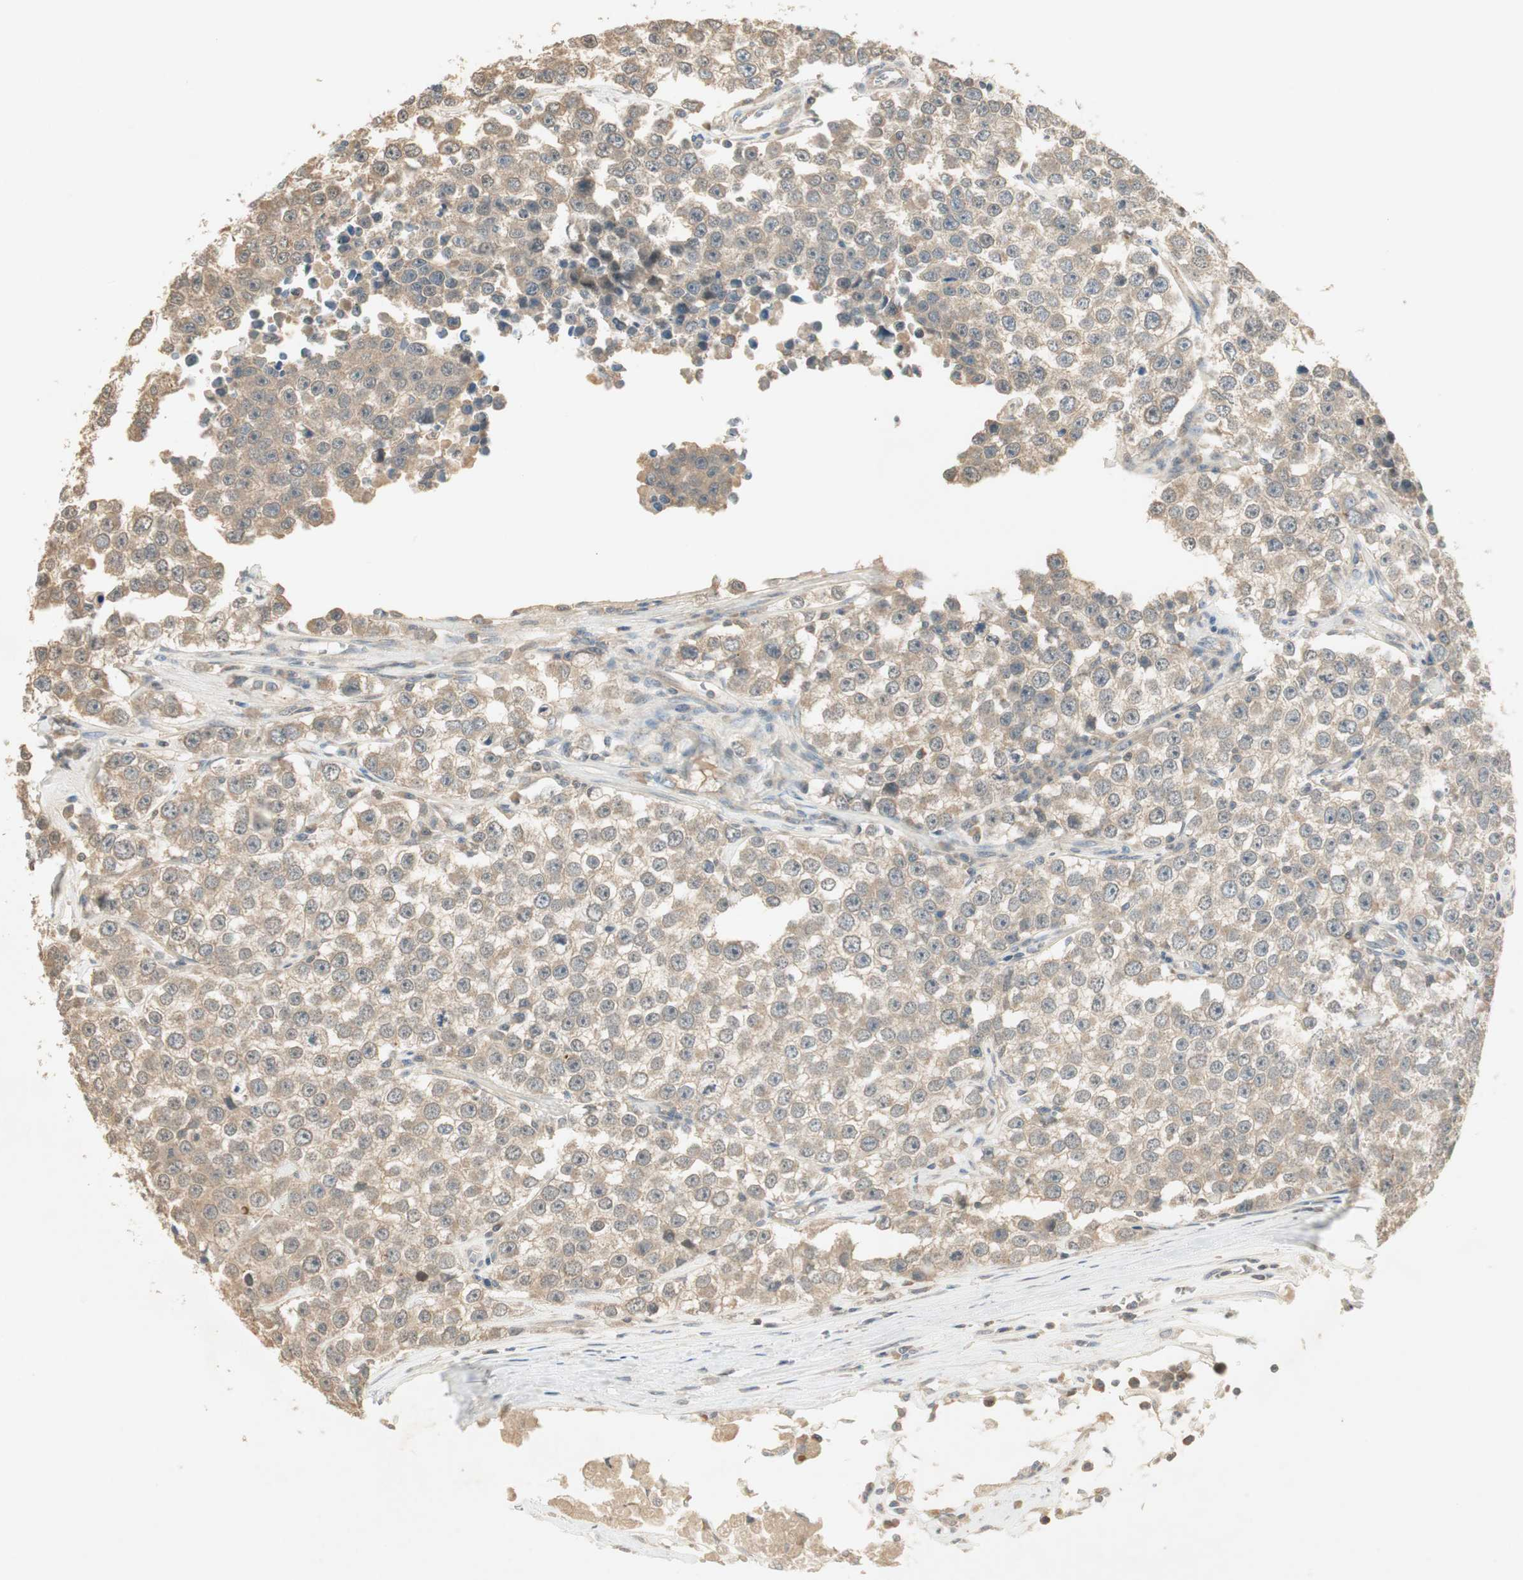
{"staining": {"intensity": "moderate", "quantity": ">75%", "location": "cytoplasmic/membranous"}, "tissue": "testis cancer", "cell_type": "Tumor cells", "image_type": "cancer", "snomed": [{"axis": "morphology", "description": "Seminoma, NOS"}, {"axis": "morphology", "description": "Carcinoma, Embryonal, NOS"}, {"axis": "topography", "description": "Testis"}], "caption": "Moderate cytoplasmic/membranous expression for a protein is identified in about >75% of tumor cells of testis cancer using immunohistochemistry.", "gene": "USP2", "patient": {"sex": "male", "age": 52}}